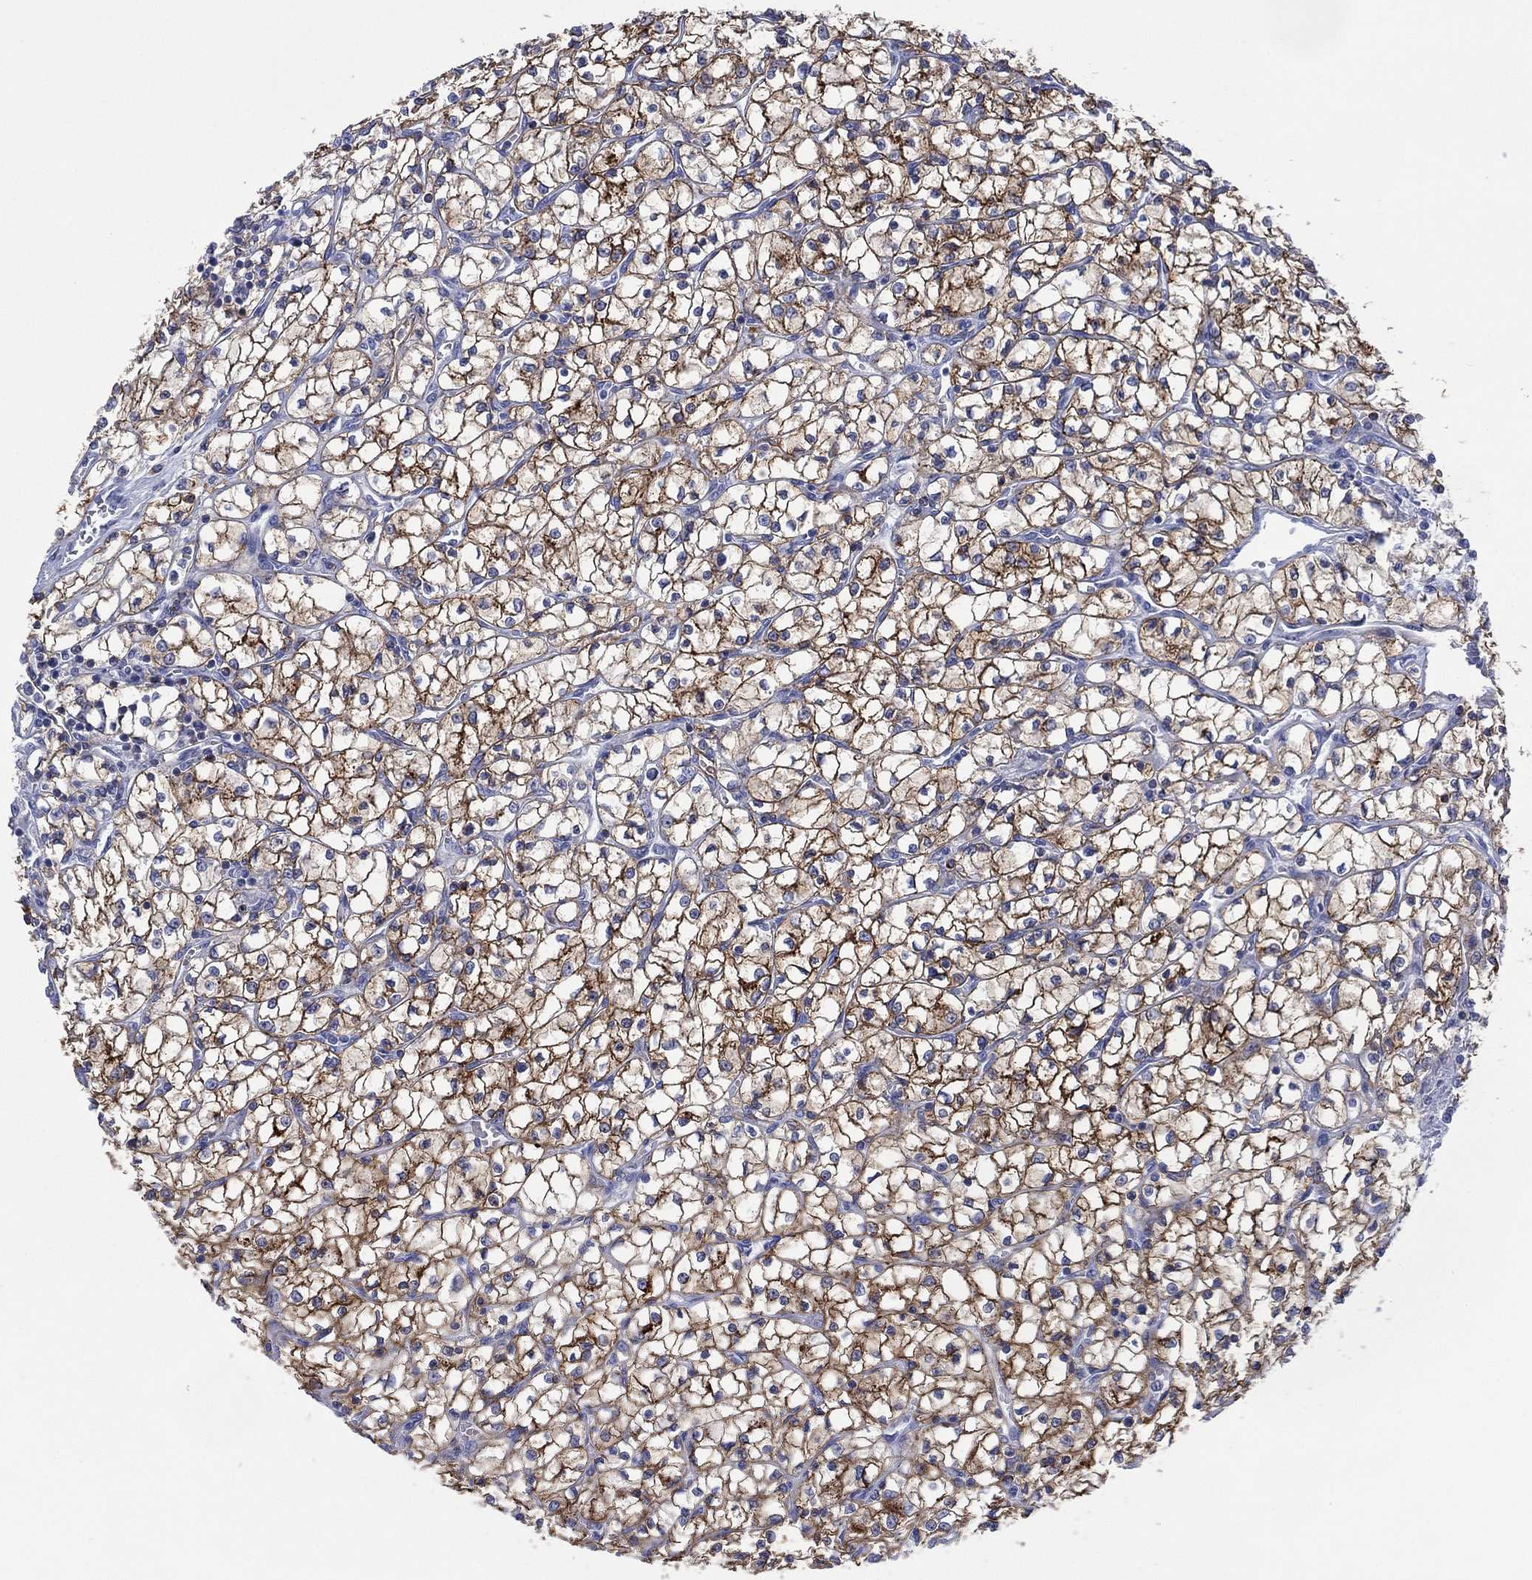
{"staining": {"intensity": "strong", "quantity": "25%-75%", "location": "cytoplasmic/membranous"}, "tissue": "renal cancer", "cell_type": "Tumor cells", "image_type": "cancer", "snomed": [{"axis": "morphology", "description": "Adenocarcinoma, NOS"}, {"axis": "topography", "description": "Kidney"}], "caption": "A high-resolution image shows IHC staining of renal cancer (adenocarcinoma), which reveals strong cytoplasmic/membranous positivity in about 25%-75% of tumor cells.", "gene": "DPP4", "patient": {"sex": "female", "age": 64}}